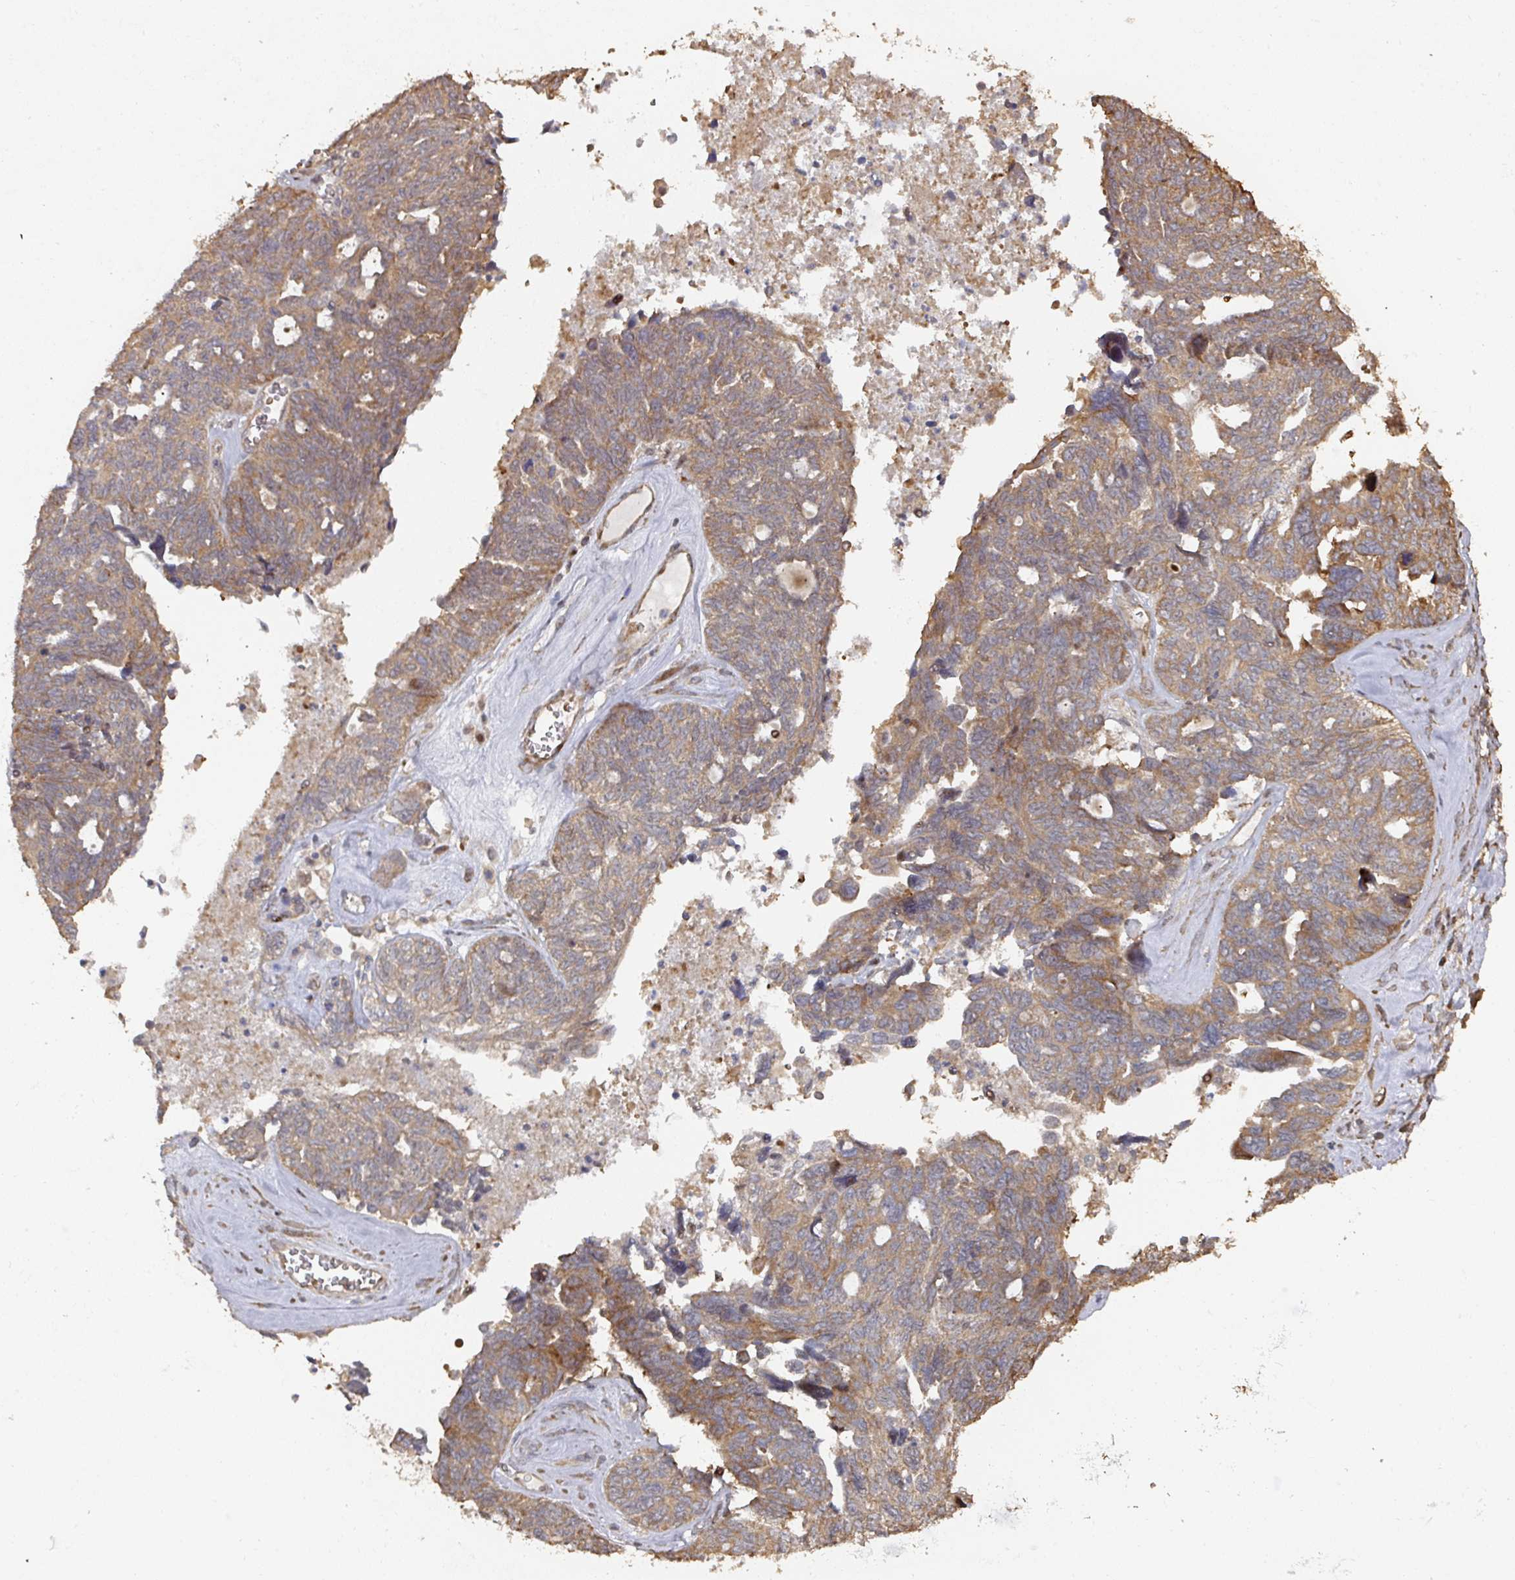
{"staining": {"intensity": "moderate", "quantity": ">75%", "location": "cytoplasmic/membranous"}, "tissue": "ovarian cancer", "cell_type": "Tumor cells", "image_type": "cancer", "snomed": [{"axis": "morphology", "description": "Cystadenocarcinoma, serous, NOS"}, {"axis": "topography", "description": "Ovary"}], "caption": "Moderate cytoplasmic/membranous staining for a protein is identified in approximately >75% of tumor cells of ovarian cancer using immunohistochemistry (IHC).", "gene": "CA7", "patient": {"sex": "female", "age": 79}}